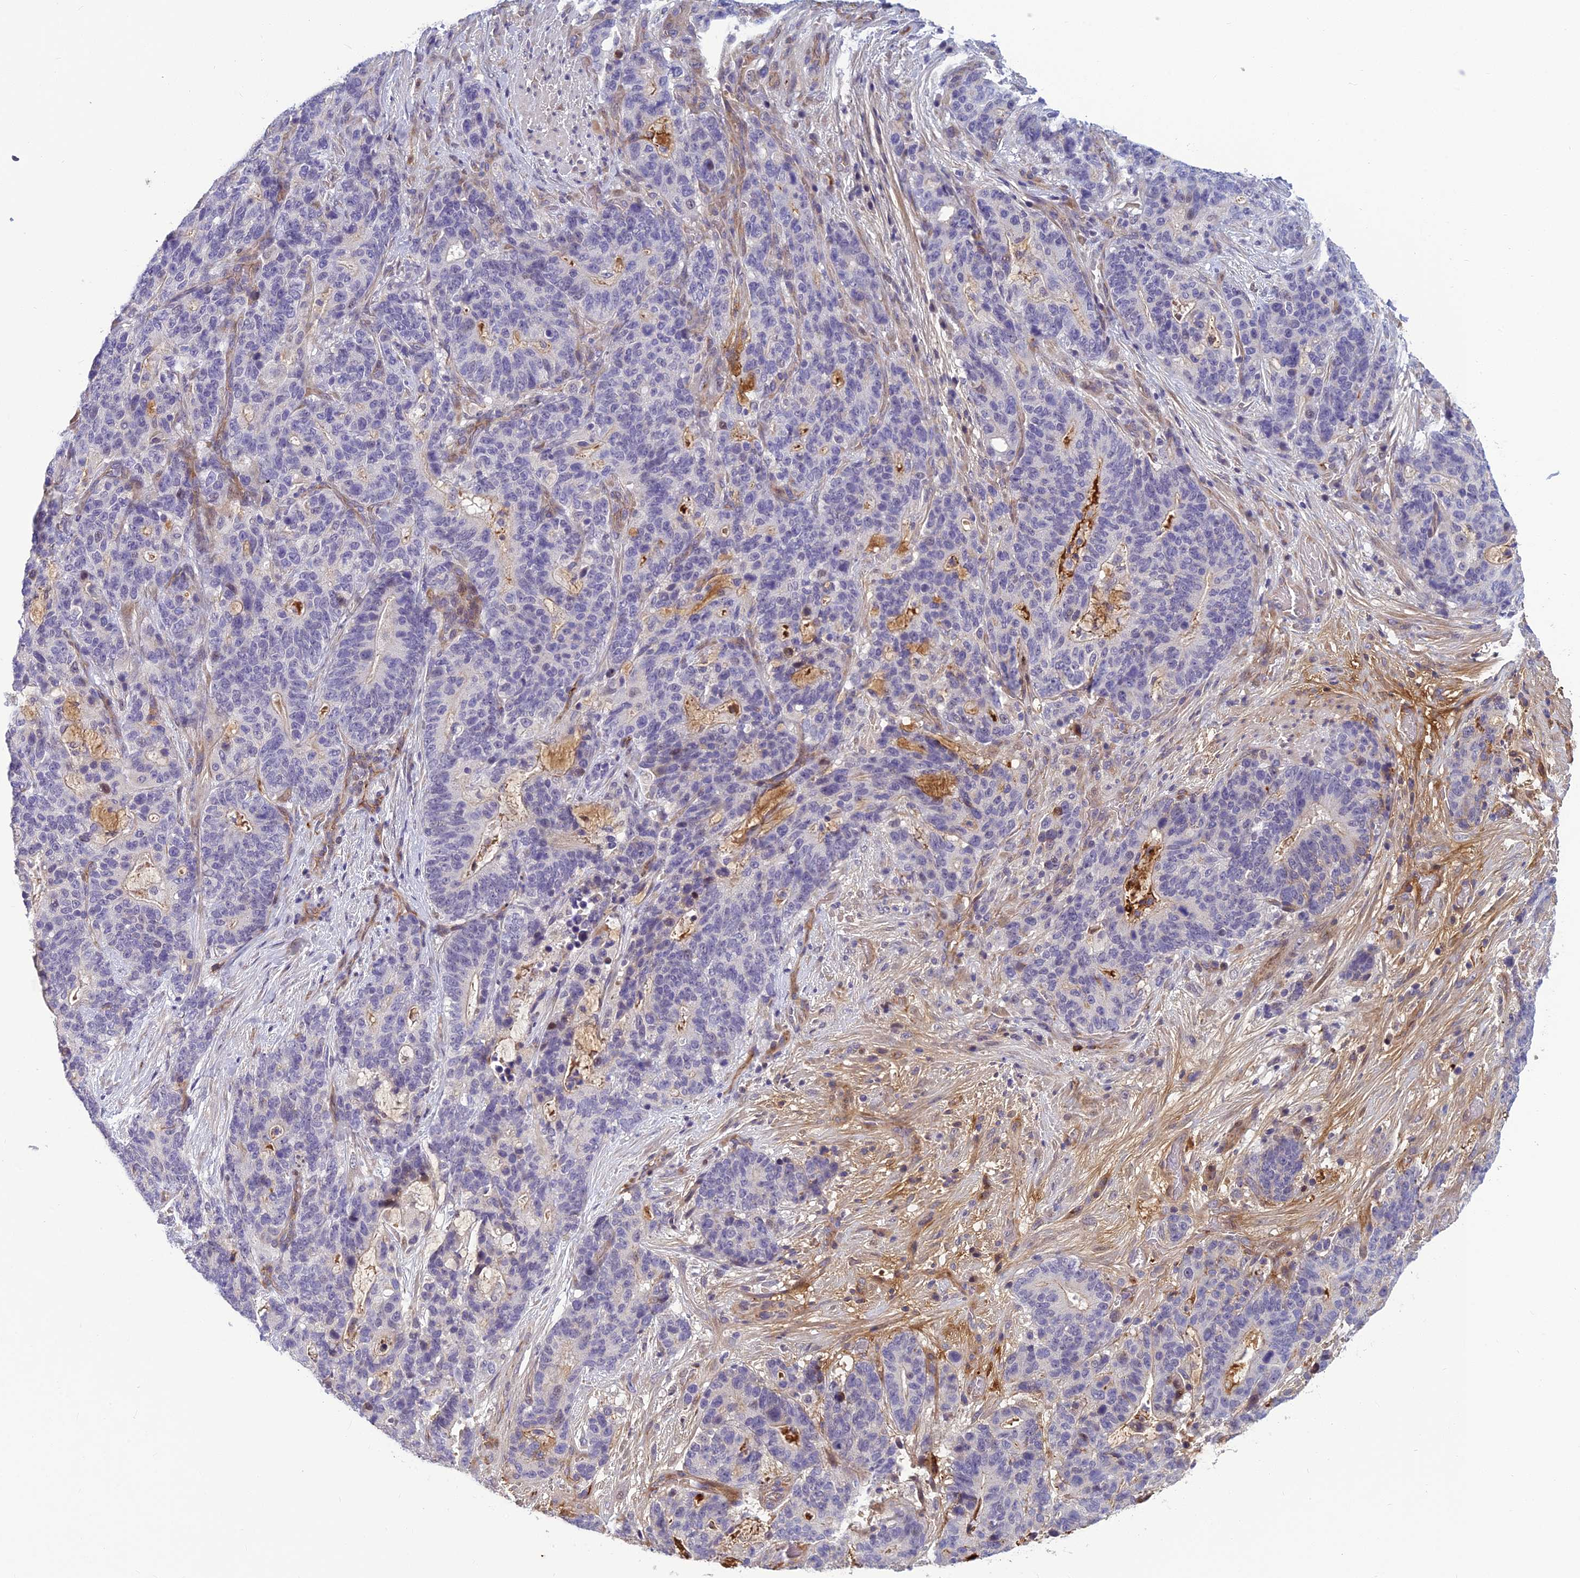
{"staining": {"intensity": "negative", "quantity": "none", "location": "none"}, "tissue": "stomach cancer", "cell_type": "Tumor cells", "image_type": "cancer", "snomed": [{"axis": "morphology", "description": "Normal tissue, NOS"}, {"axis": "morphology", "description": "Adenocarcinoma, NOS"}, {"axis": "topography", "description": "Stomach"}], "caption": "An immunohistochemistry histopathology image of stomach cancer is shown. There is no staining in tumor cells of stomach cancer.", "gene": "CLEC11A", "patient": {"sex": "female", "age": 64}}